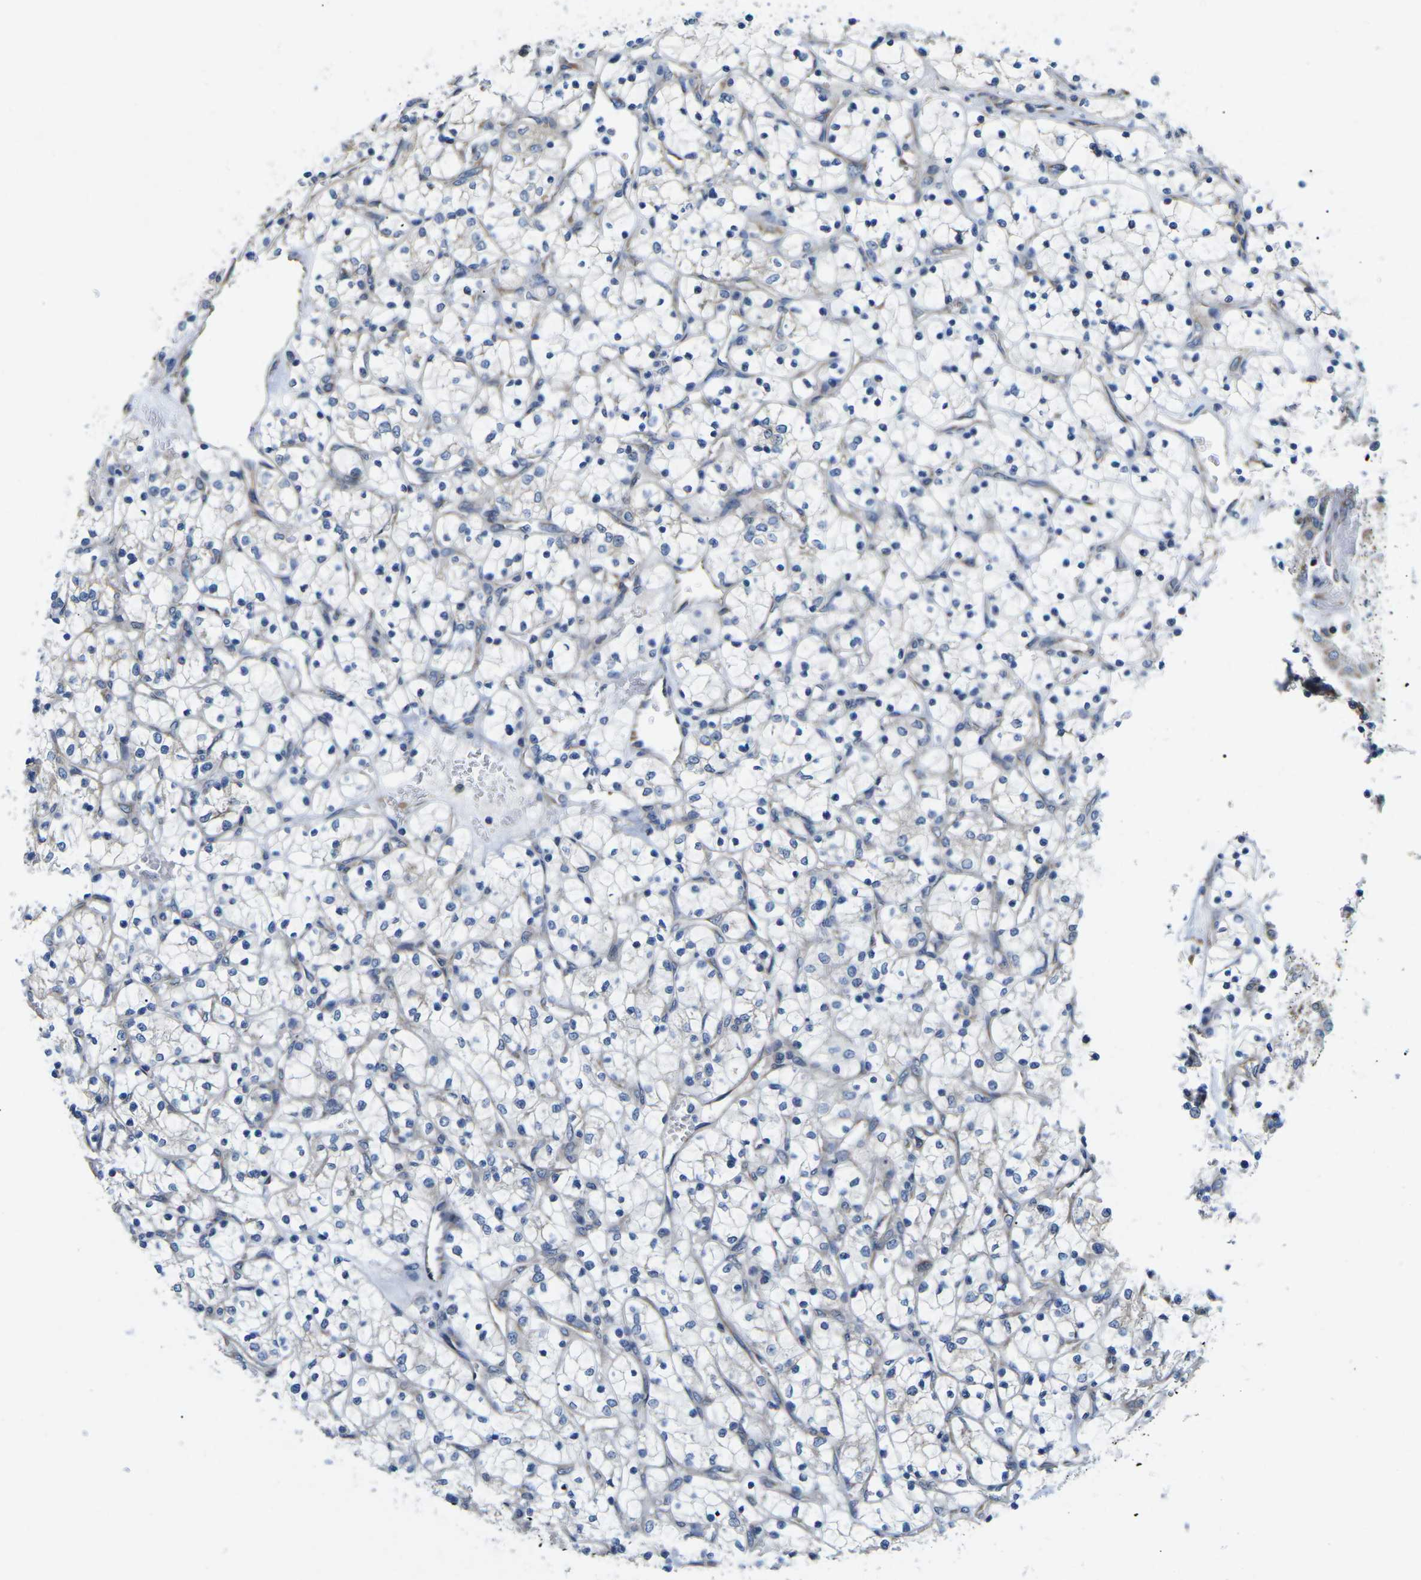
{"staining": {"intensity": "negative", "quantity": "none", "location": "none"}, "tissue": "renal cancer", "cell_type": "Tumor cells", "image_type": "cancer", "snomed": [{"axis": "morphology", "description": "Adenocarcinoma, NOS"}, {"axis": "topography", "description": "Kidney"}], "caption": "High power microscopy photomicrograph of an immunohistochemistry (IHC) image of renal adenocarcinoma, revealing no significant expression in tumor cells.", "gene": "TMEFF2", "patient": {"sex": "female", "age": 69}}